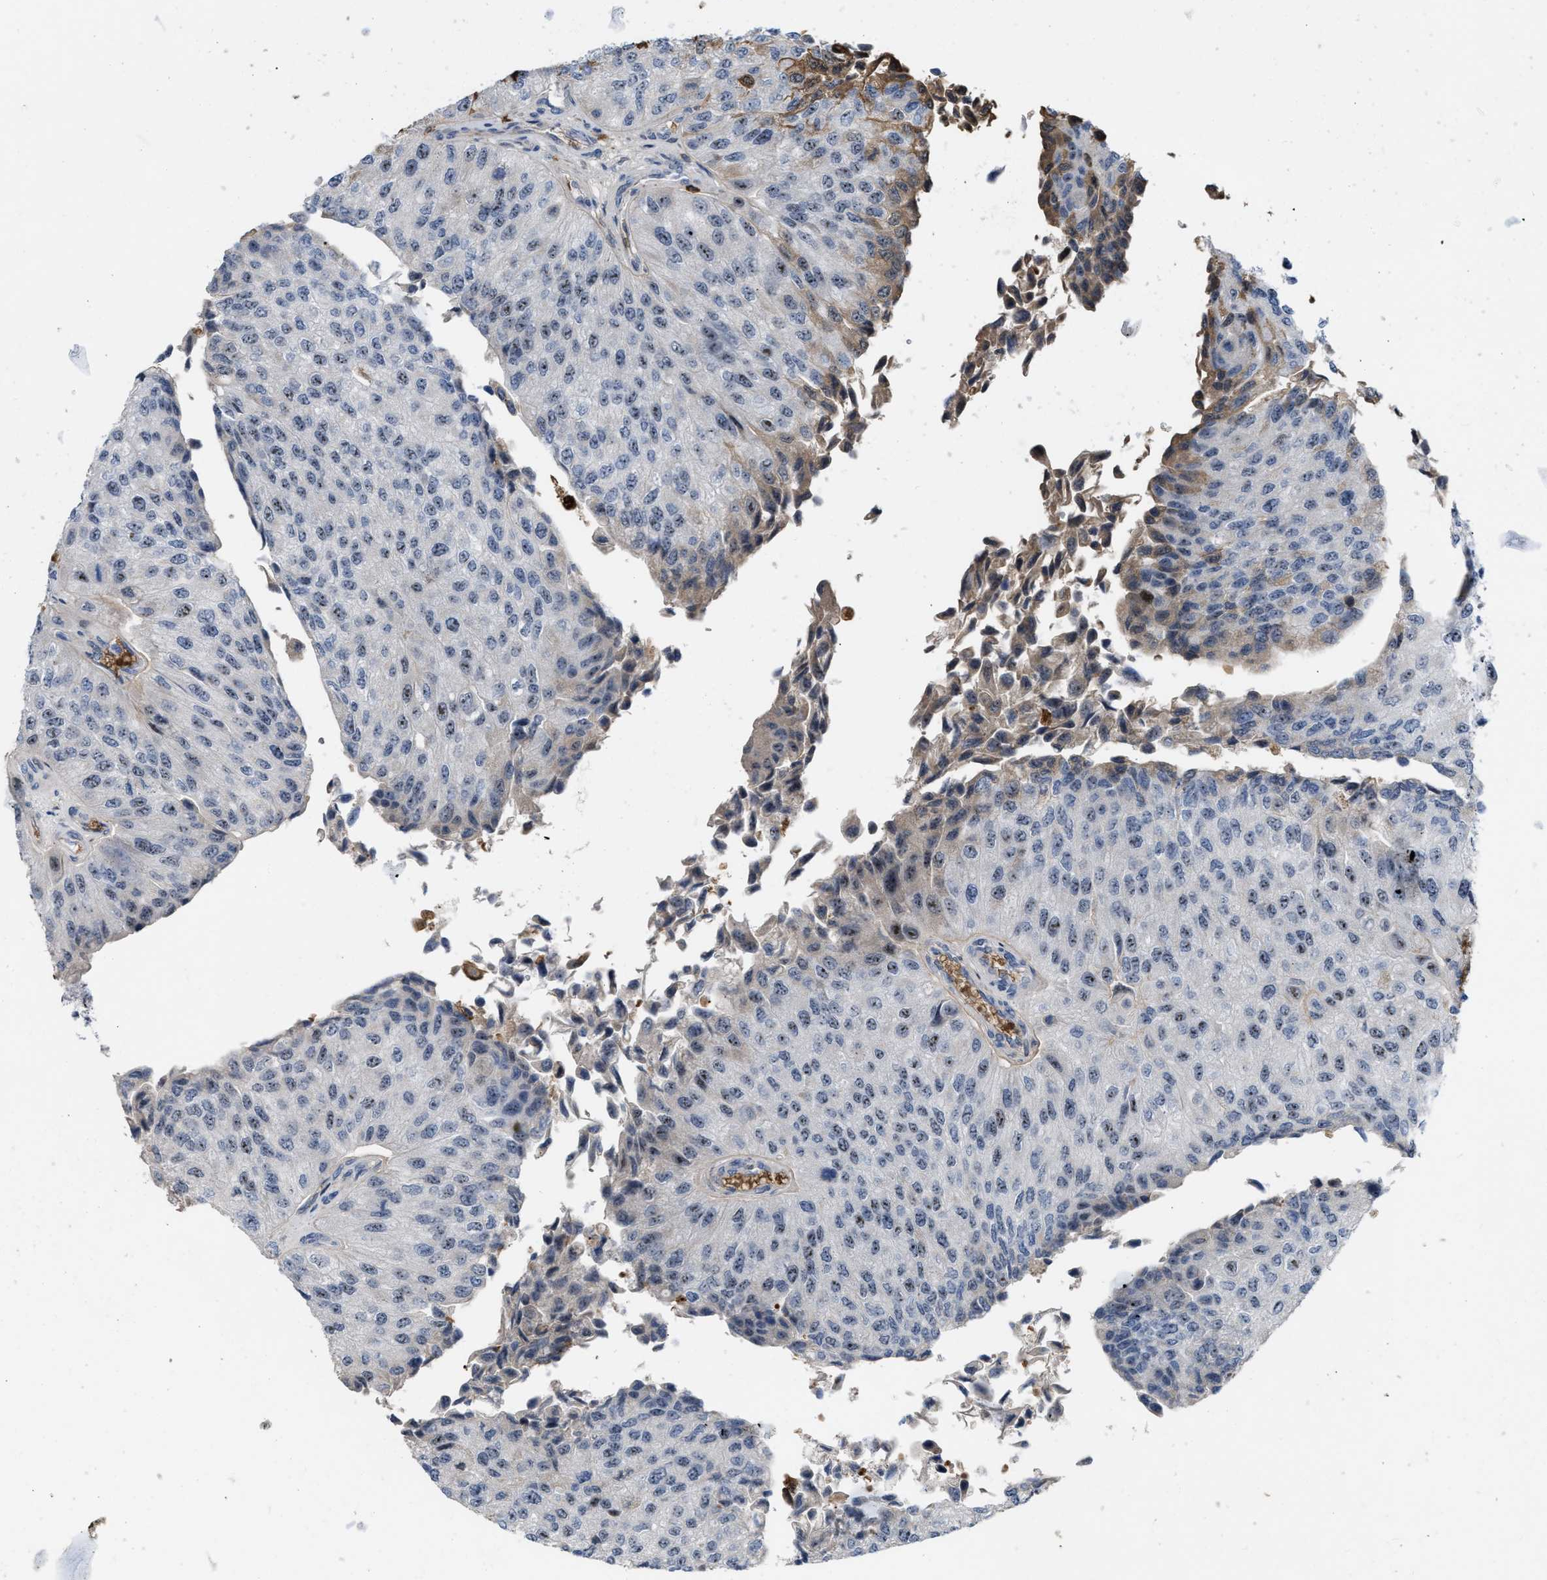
{"staining": {"intensity": "moderate", "quantity": ">75%", "location": "nuclear"}, "tissue": "urothelial cancer", "cell_type": "Tumor cells", "image_type": "cancer", "snomed": [{"axis": "morphology", "description": "Urothelial carcinoma, High grade"}, {"axis": "topography", "description": "Kidney"}, {"axis": "topography", "description": "Urinary bladder"}], "caption": "Urothelial cancer was stained to show a protein in brown. There is medium levels of moderate nuclear expression in approximately >75% of tumor cells. Using DAB (3,3'-diaminobenzidine) (brown) and hematoxylin (blue) stains, captured at high magnification using brightfield microscopy.", "gene": "POLR1F", "patient": {"sex": "male", "age": 77}}